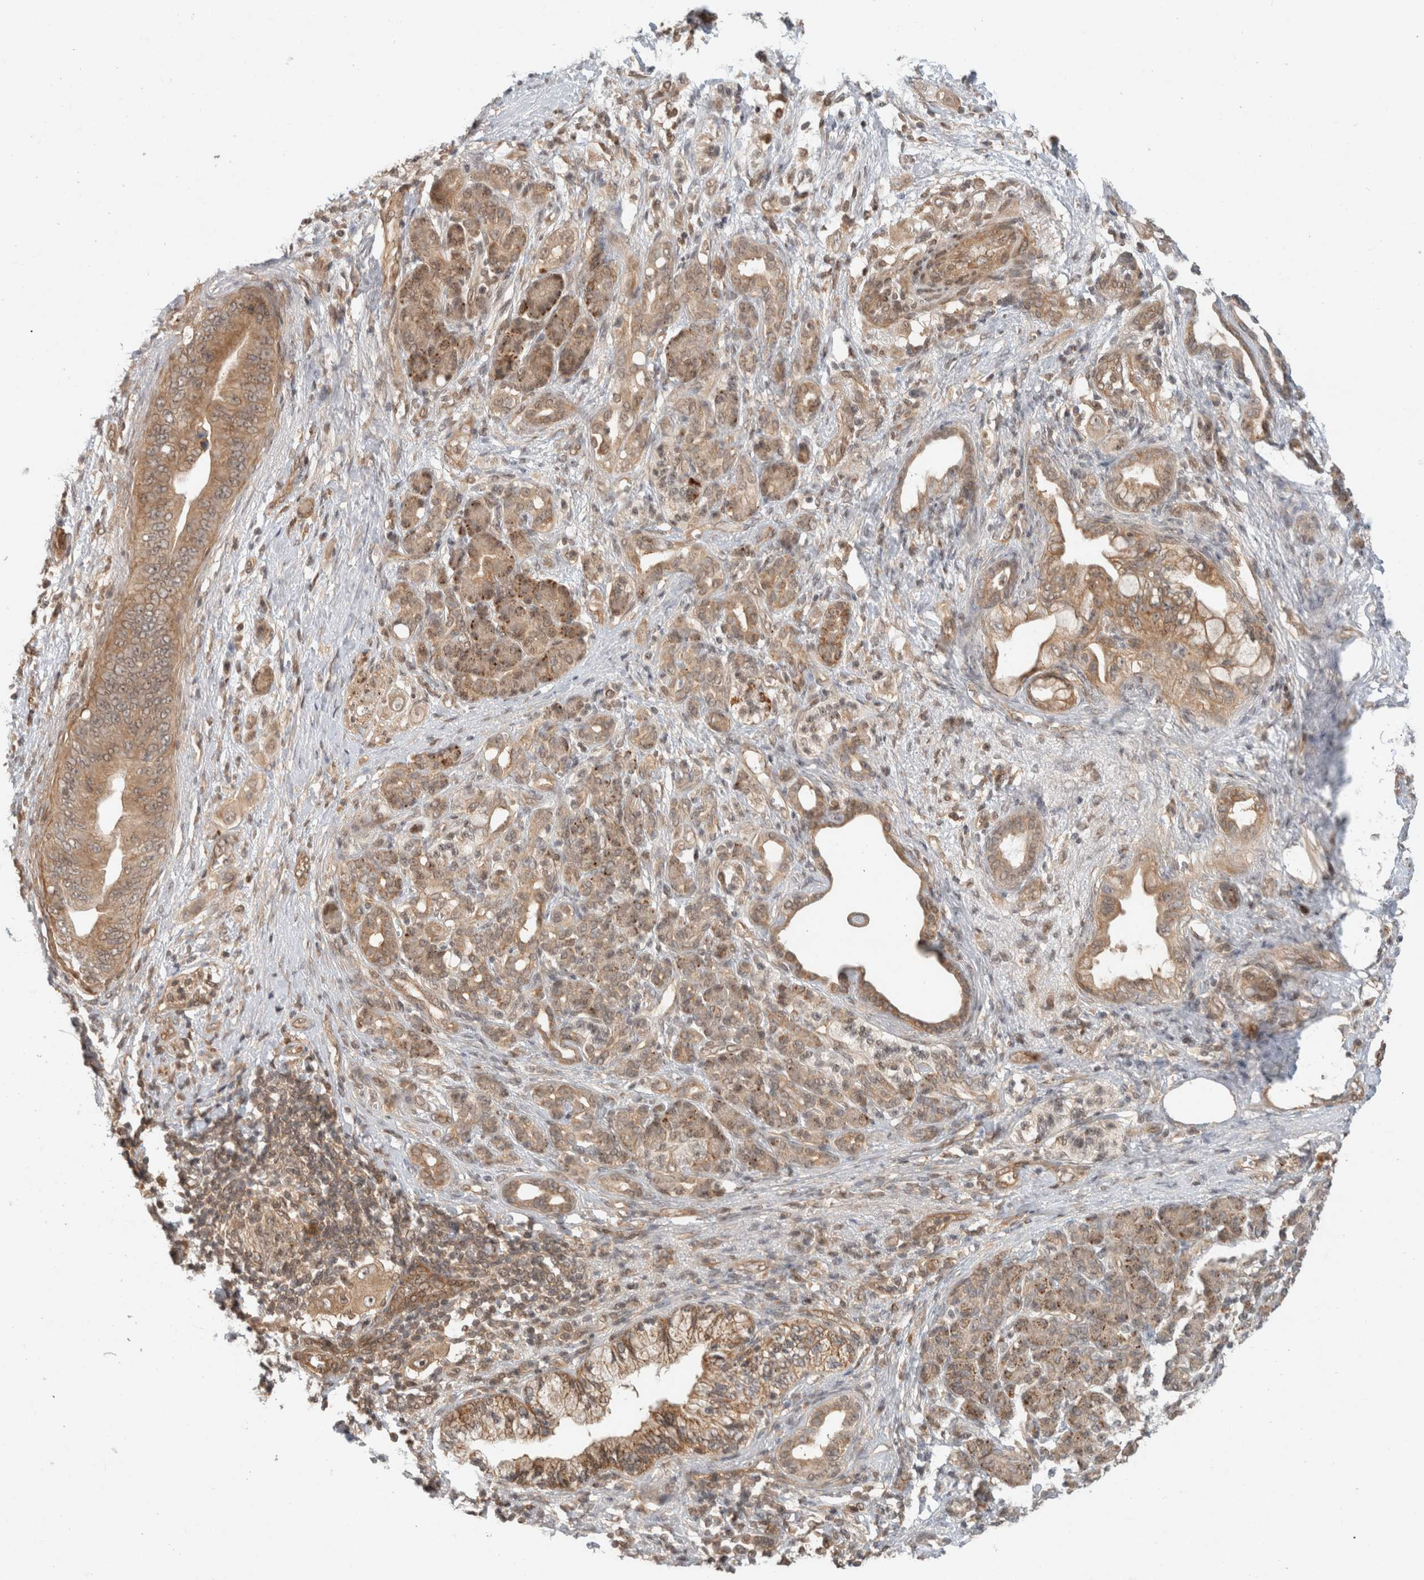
{"staining": {"intensity": "moderate", "quantity": ">75%", "location": "cytoplasmic/membranous"}, "tissue": "pancreatic cancer", "cell_type": "Tumor cells", "image_type": "cancer", "snomed": [{"axis": "morphology", "description": "Adenocarcinoma, NOS"}, {"axis": "topography", "description": "Pancreas"}], "caption": "Pancreatic cancer (adenocarcinoma) was stained to show a protein in brown. There is medium levels of moderate cytoplasmic/membranous staining in about >75% of tumor cells.", "gene": "CAAP1", "patient": {"sex": "male", "age": 59}}